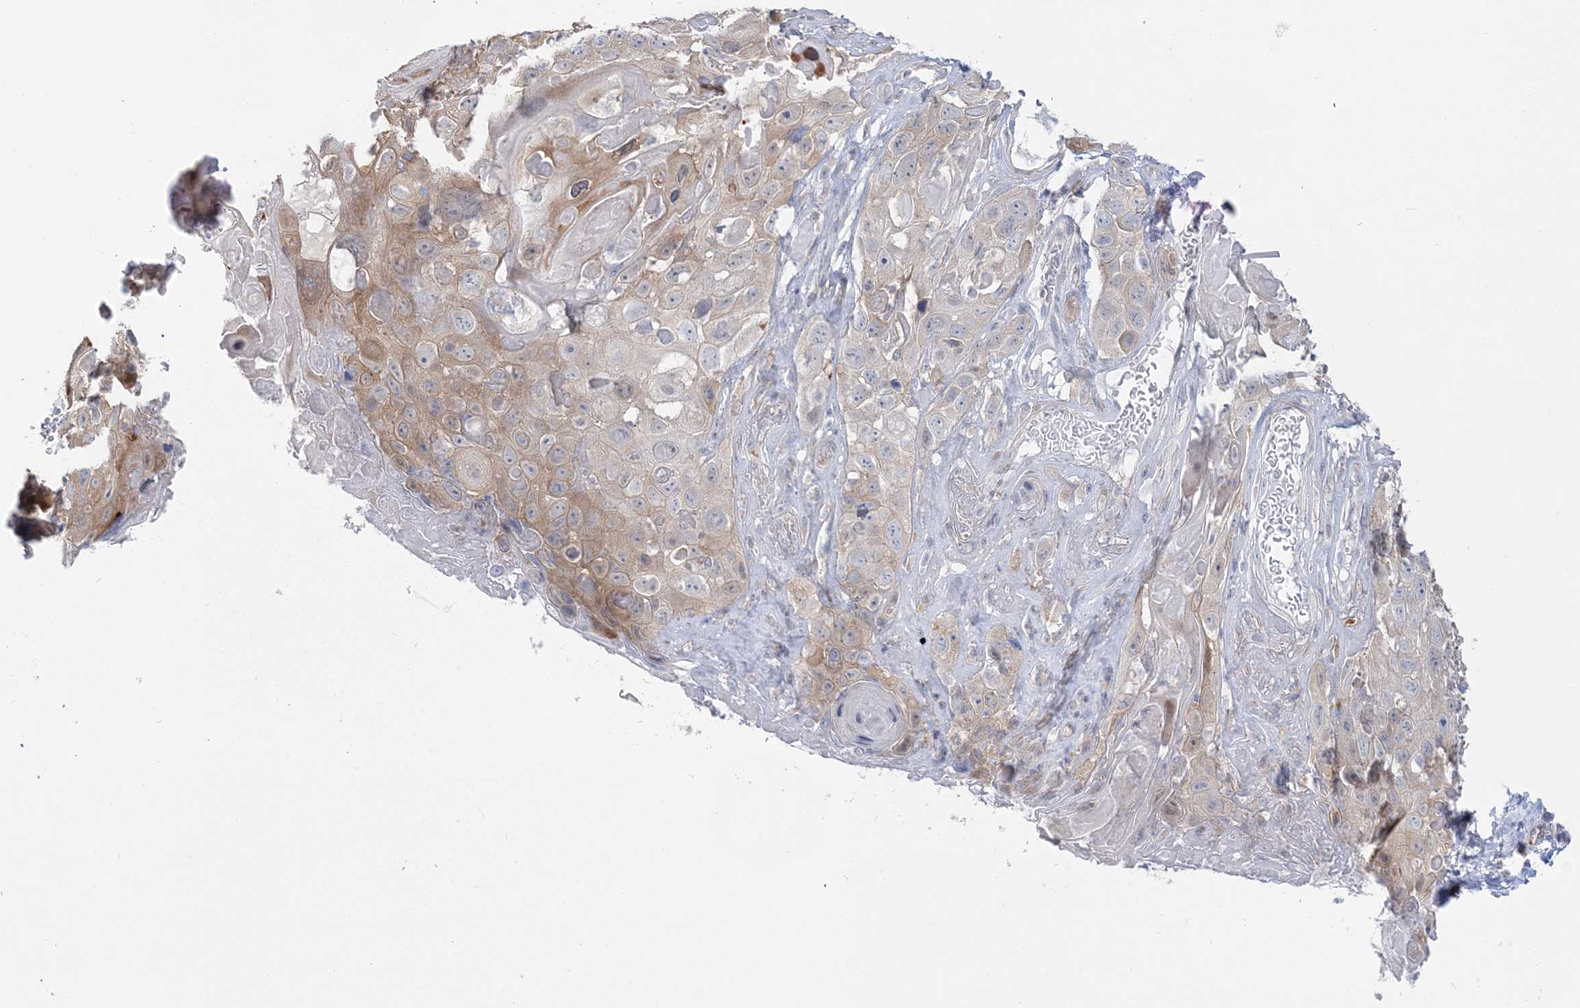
{"staining": {"intensity": "moderate", "quantity": "<25%", "location": "cytoplasmic/membranous"}, "tissue": "skin cancer", "cell_type": "Tumor cells", "image_type": "cancer", "snomed": [{"axis": "morphology", "description": "Squamous cell carcinoma, NOS"}, {"axis": "topography", "description": "Skin"}], "caption": "A micrograph showing moderate cytoplasmic/membranous positivity in approximately <25% of tumor cells in skin squamous cell carcinoma, as visualized by brown immunohistochemical staining.", "gene": "THADA", "patient": {"sex": "male", "age": 55}}